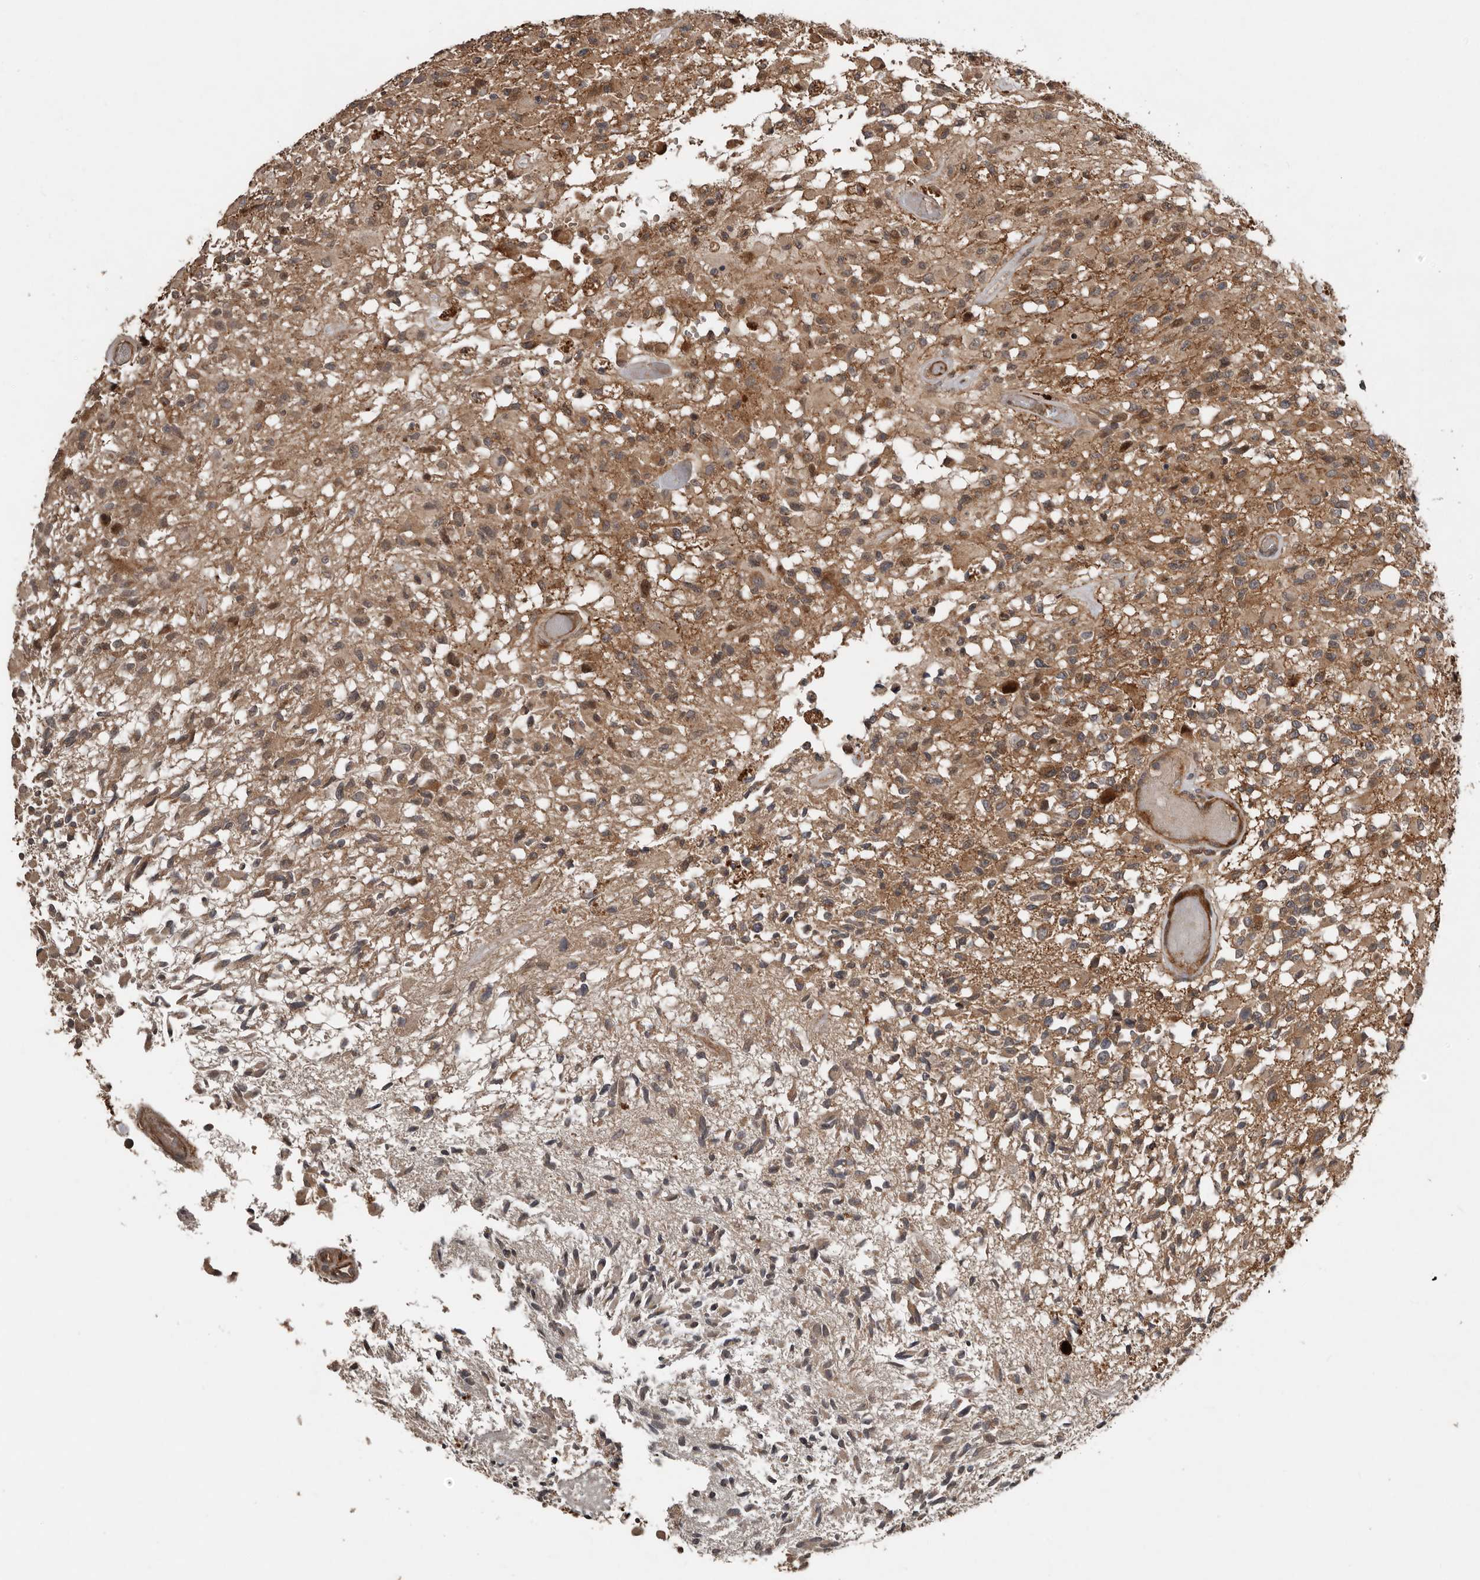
{"staining": {"intensity": "moderate", "quantity": ">75%", "location": "cytoplasmic/membranous"}, "tissue": "glioma", "cell_type": "Tumor cells", "image_type": "cancer", "snomed": [{"axis": "morphology", "description": "Glioma, malignant, High grade"}, {"axis": "morphology", "description": "Glioblastoma, NOS"}, {"axis": "topography", "description": "Brain"}], "caption": "Moderate cytoplasmic/membranous expression is appreciated in about >75% of tumor cells in malignant high-grade glioma.", "gene": "CCDC190", "patient": {"sex": "male", "age": 60}}